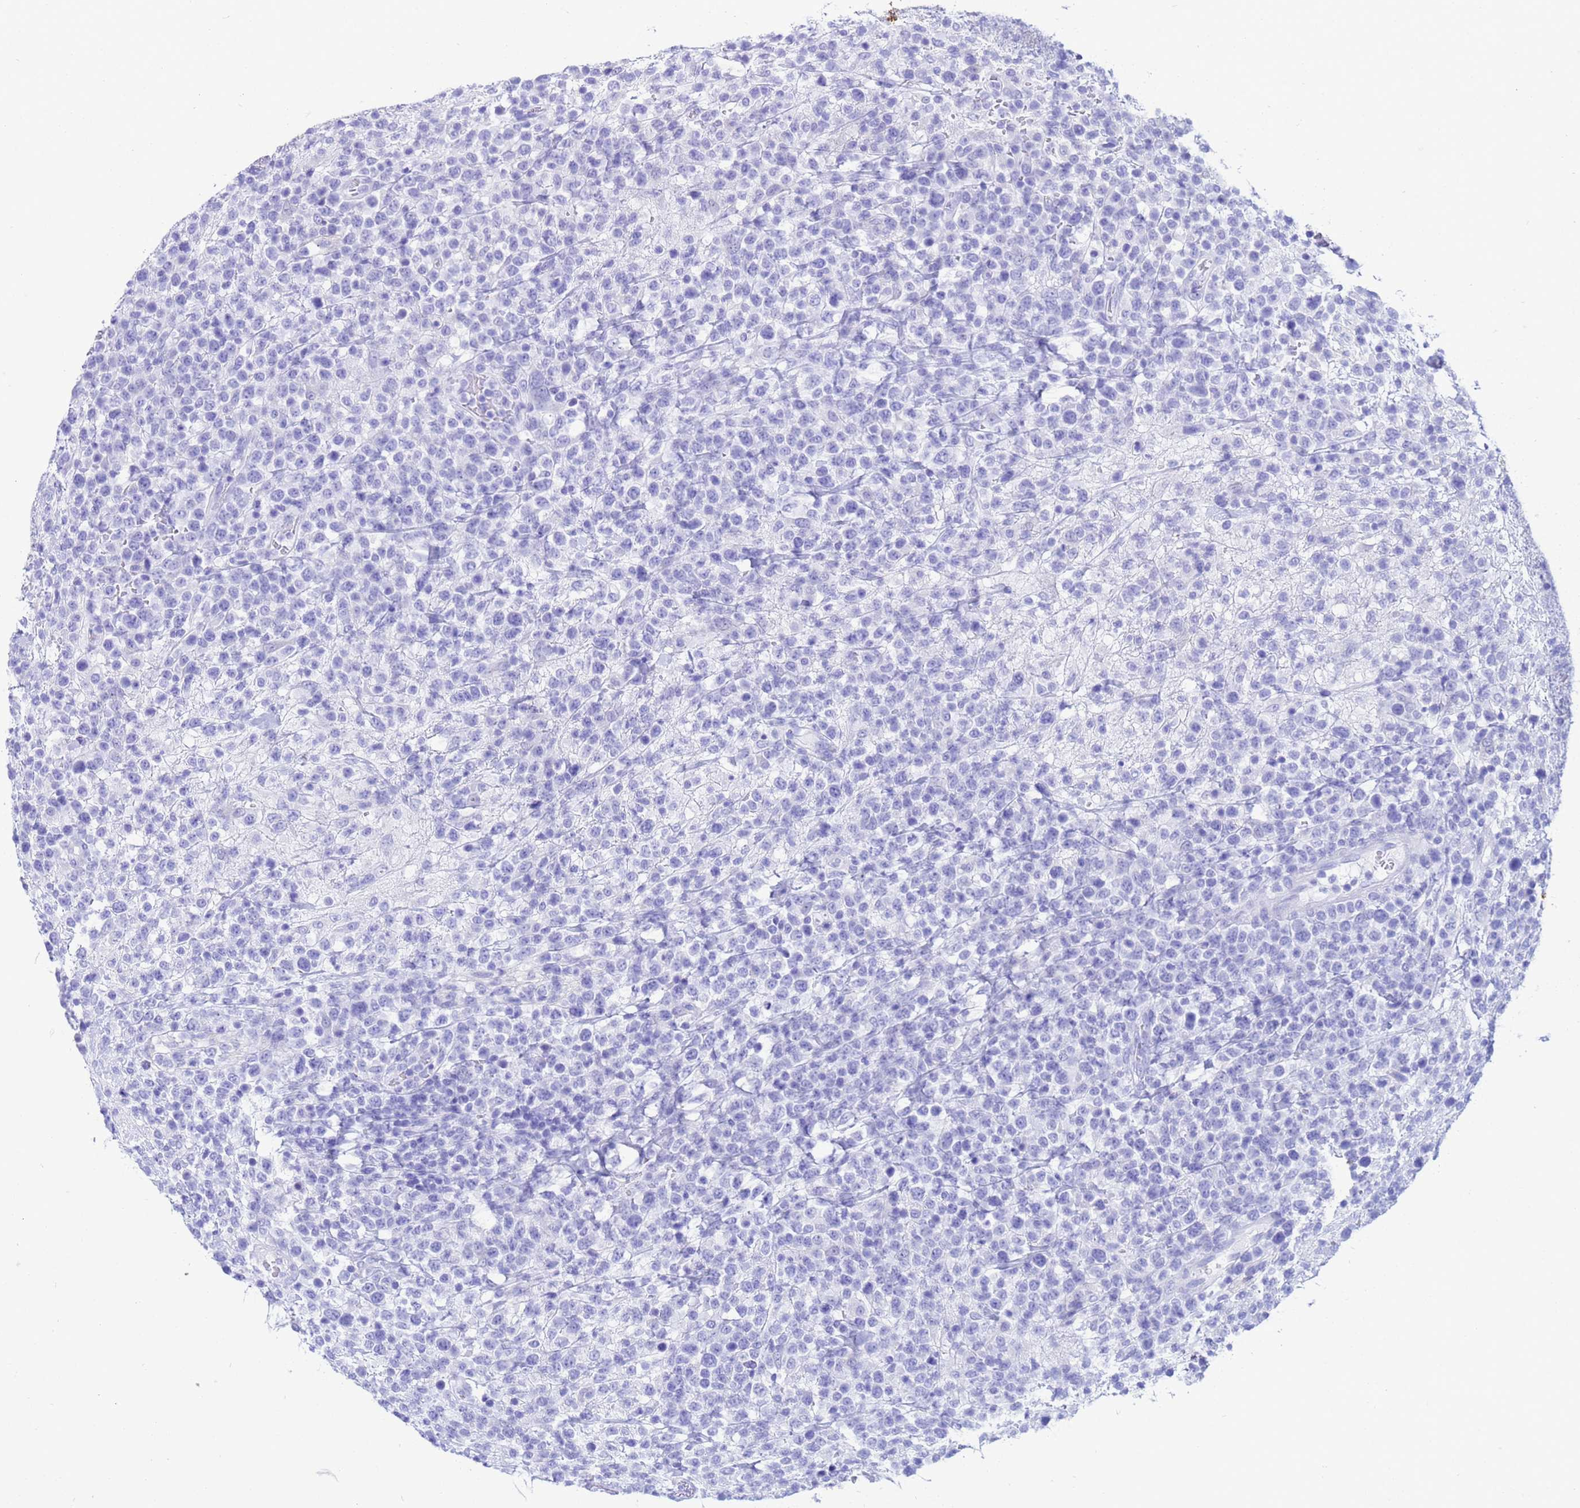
{"staining": {"intensity": "negative", "quantity": "none", "location": "none"}, "tissue": "lymphoma", "cell_type": "Tumor cells", "image_type": "cancer", "snomed": [{"axis": "morphology", "description": "Malignant lymphoma, non-Hodgkin's type, High grade"}, {"axis": "topography", "description": "Colon"}], "caption": "Human high-grade malignant lymphoma, non-Hodgkin's type stained for a protein using immunohistochemistry reveals no staining in tumor cells.", "gene": "AKR1C2", "patient": {"sex": "female", "age": 53}}